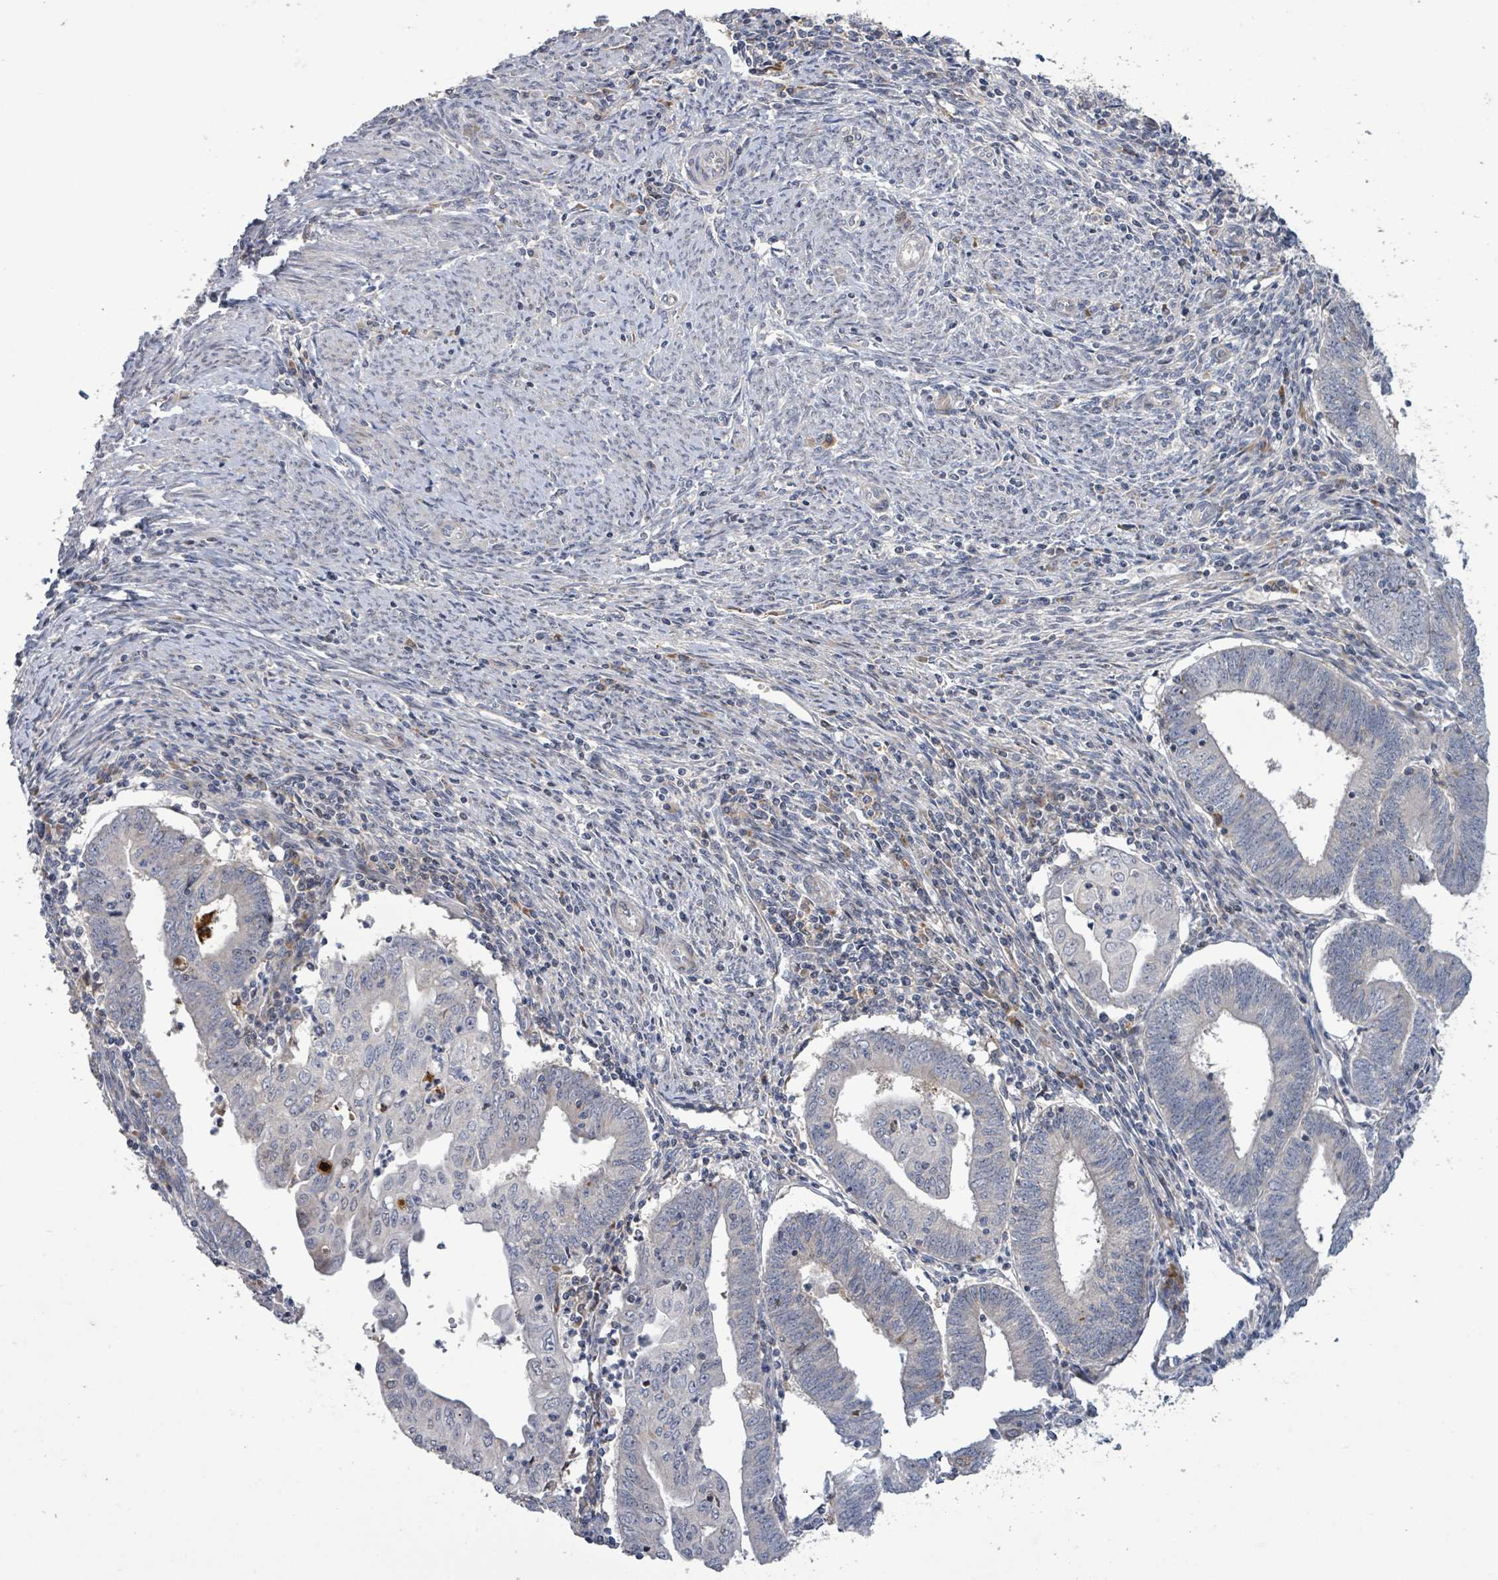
{"staining": {"intensity": "negative", "quantity": "none", "location": "none"}, "tissue": "endometrial cancer", "cell_type": "Tumor cells", "image_type": "cancer", "snomed": [{"axis": "morphology", "description": "Adenocarcinoma, NOS"}, {"axis": "topography", "description": "Endometrium"}], "caption": "Tumor cells show no significant protein staining in endometrial cancer.", "gene": "LILRA4", "patient": {"sex": "female", "age": 60}}